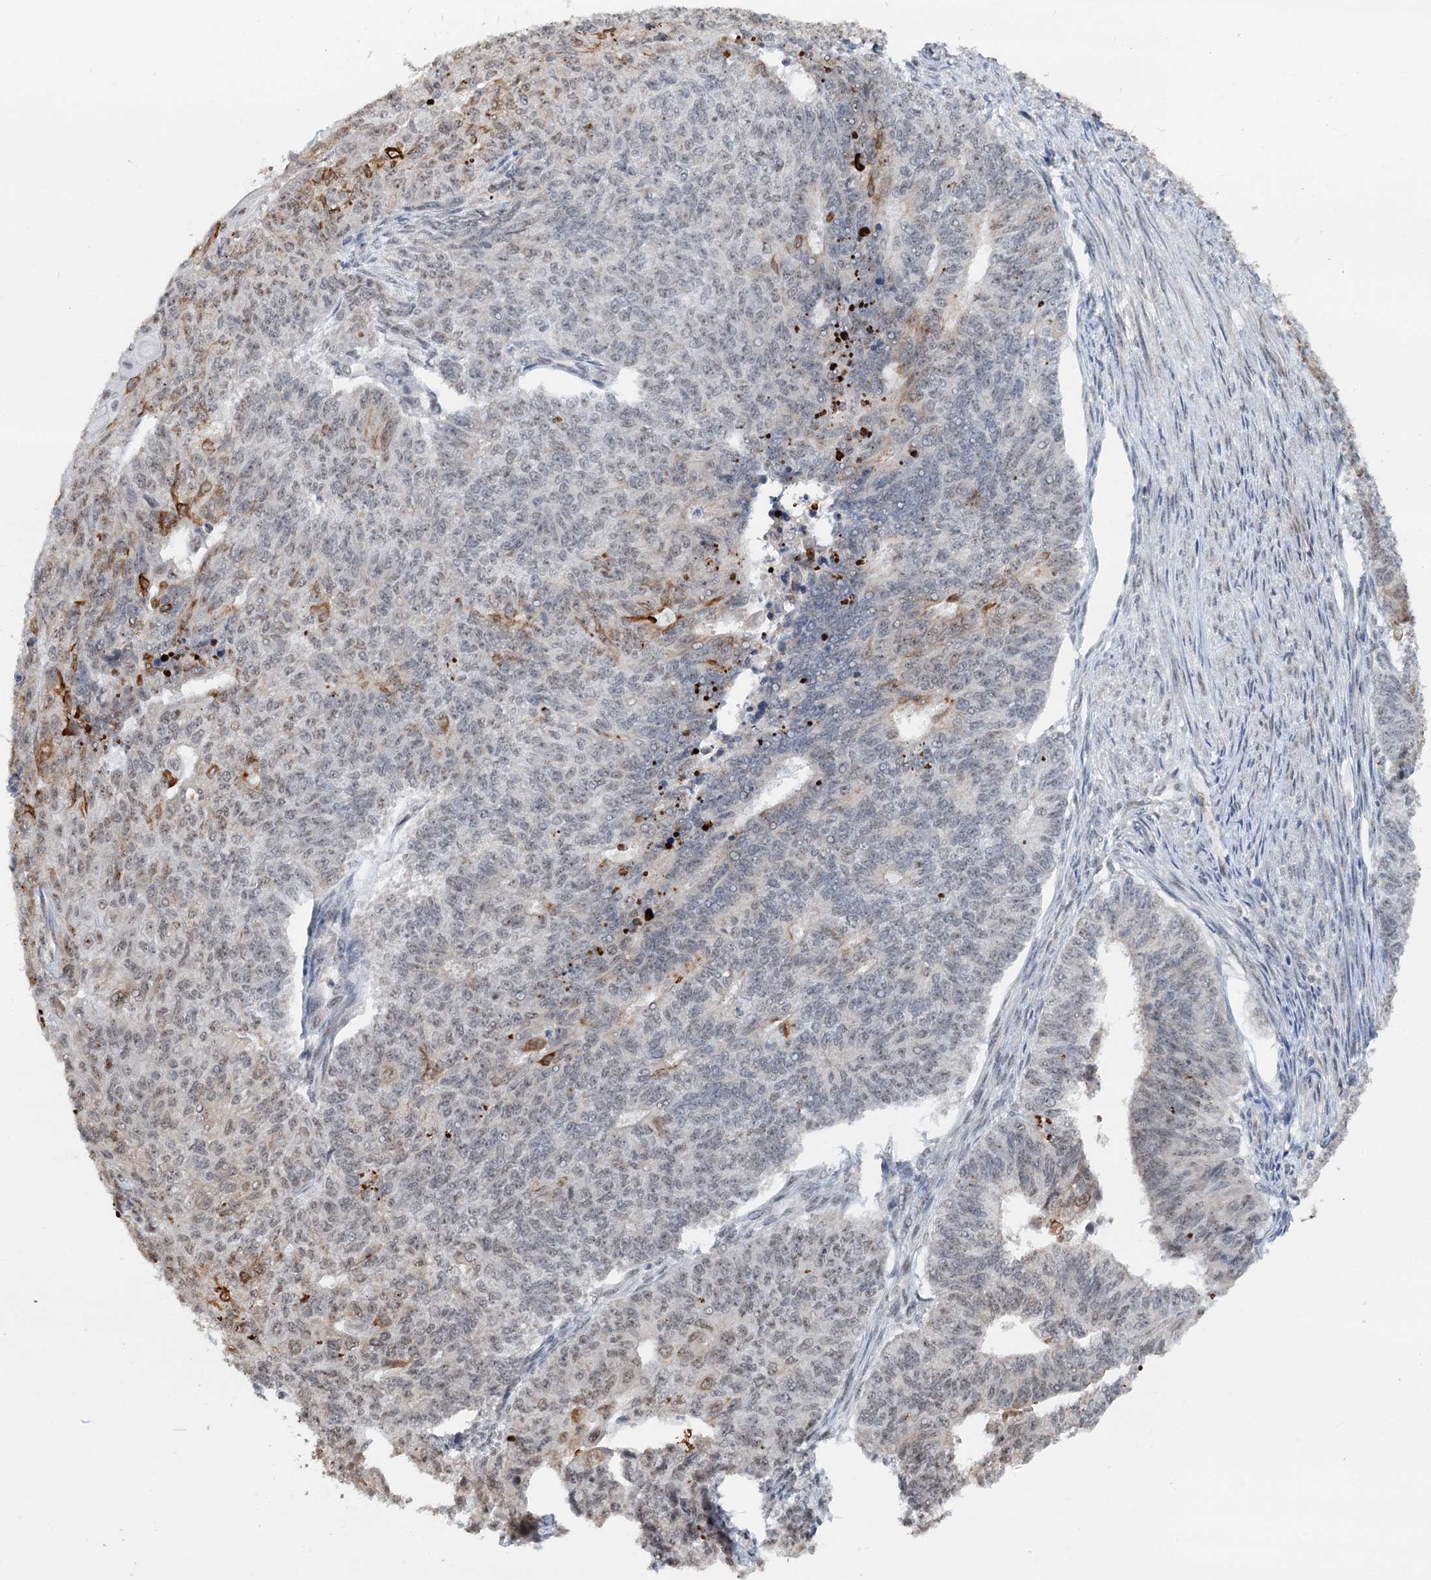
{"staining": {"intensity": "strong", "quantity": "<25%", "location": "cytoplasmic/membranous"}, "tissue": "endometrial cancer", "cell_type": "Tumor cells", "image_type": "cancer", "snomed": [{"axis": "morphology", "description": "Adenocarcinoma, NOS"}, {"axis": "topography", "description": "Endometrium"}], "caption": "High-magnification brightfield microscopy of endometrial cancer (adenocarcinoma) stained with DAB (3,3'-diaminobenzidine) (brown) and counterstained with hematoxylin (blue). tumor cells exhibit strong cytoplasmic/membranous expression is identified in approximately<25% of cells.", "gene": "NAT10", "patient": {"sex": "female", "age": 32}}